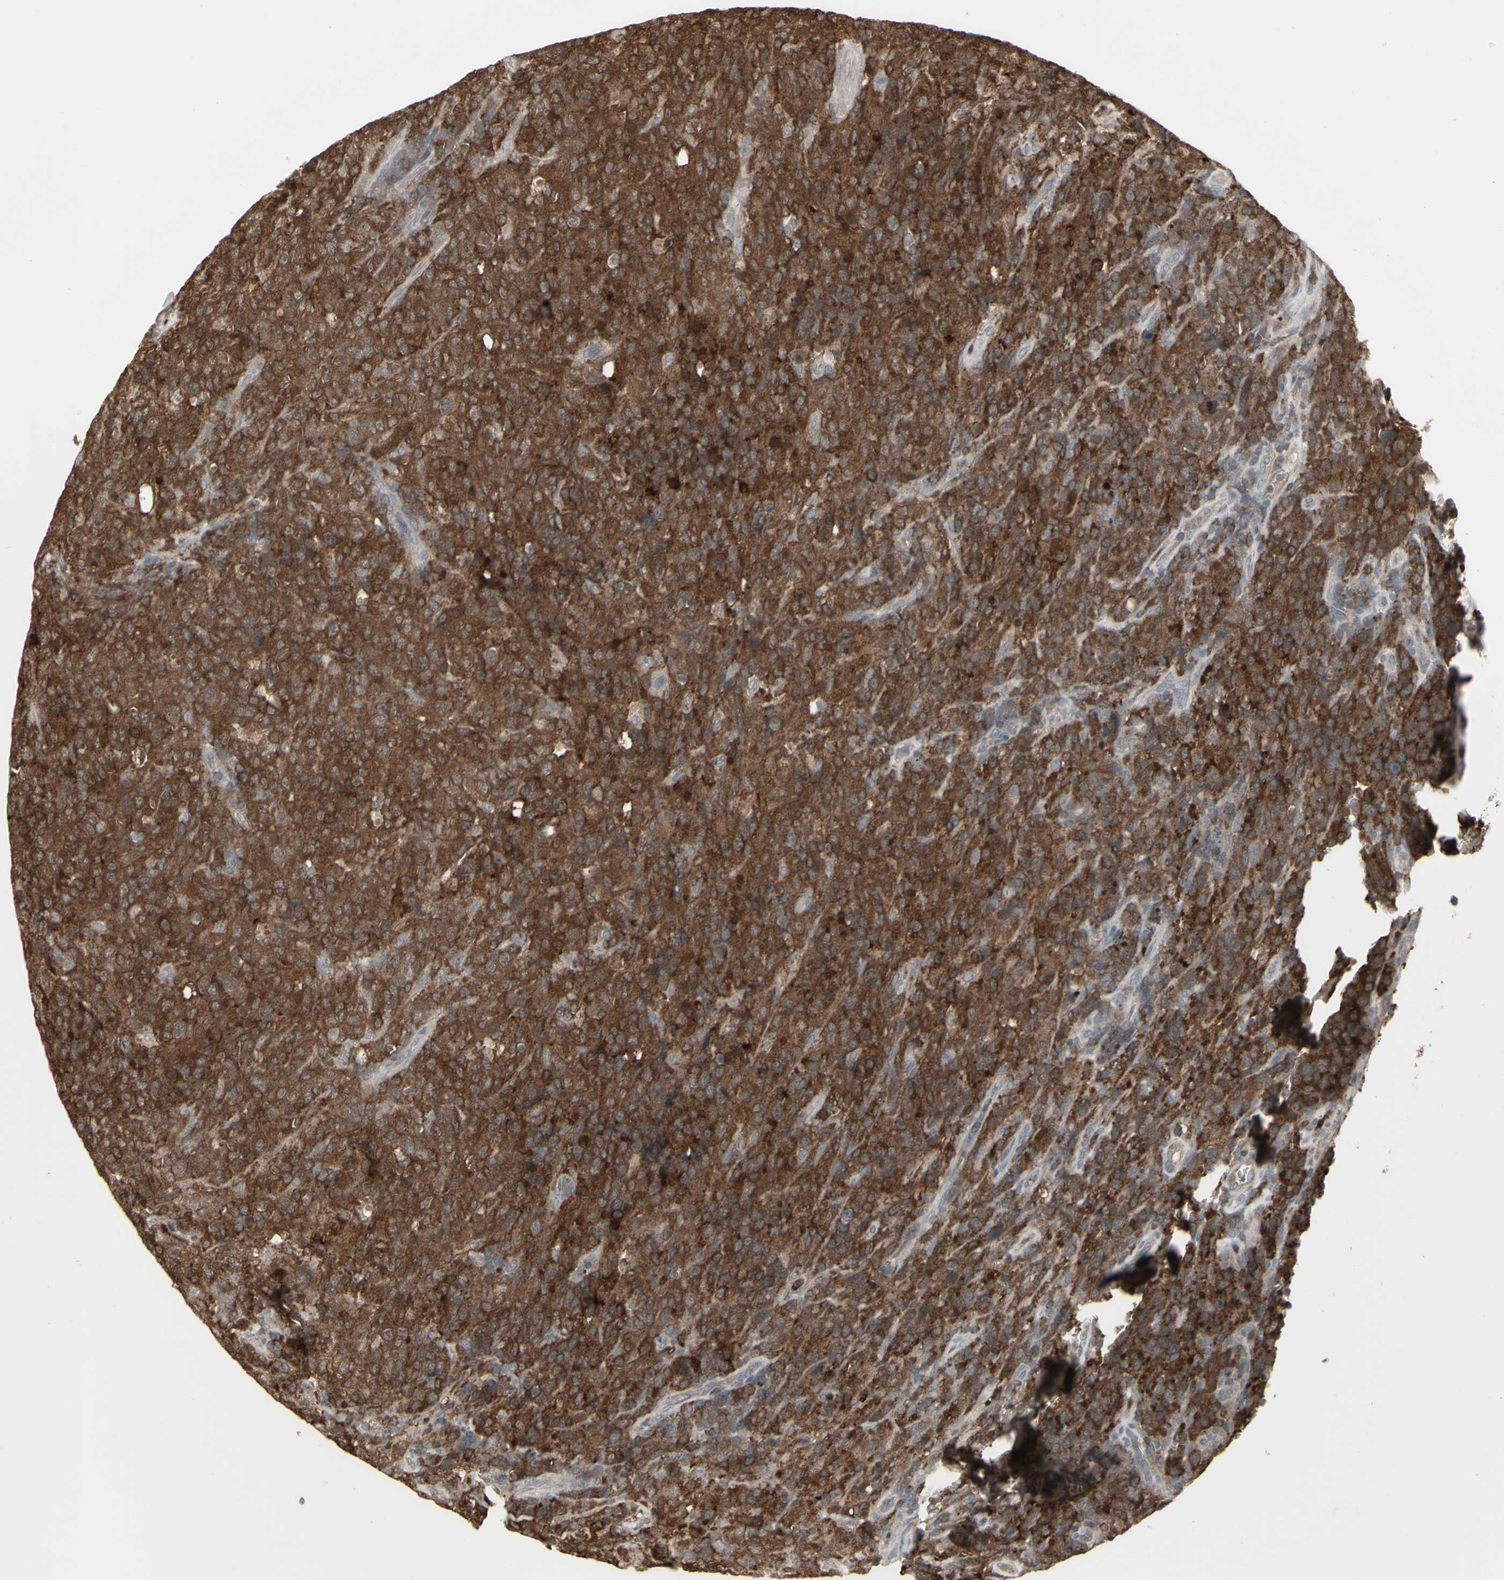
{"staining": {"intensity": "moderate", "quantity": ">75%", "location": "cytoplasmic/membranous"}, "tissue": "lymphoma", "cell_type": "Tumor cells", "image_type": "cancer", "snomed": [{"axis": "morphology", "description": "Malignant lymphoma, non-Hodgkin's type, High grade"}, {"axis": "topography", "description": "Tonsil"}], "caption": "Approximately >75% of tumor cells in lymphoma reveal moderate cytoplasmic/membranous protein positivity as visualized by brown immunohistochemical staining.", "gene": "CSK", "patient": {"sex": "female", "age": 36}}